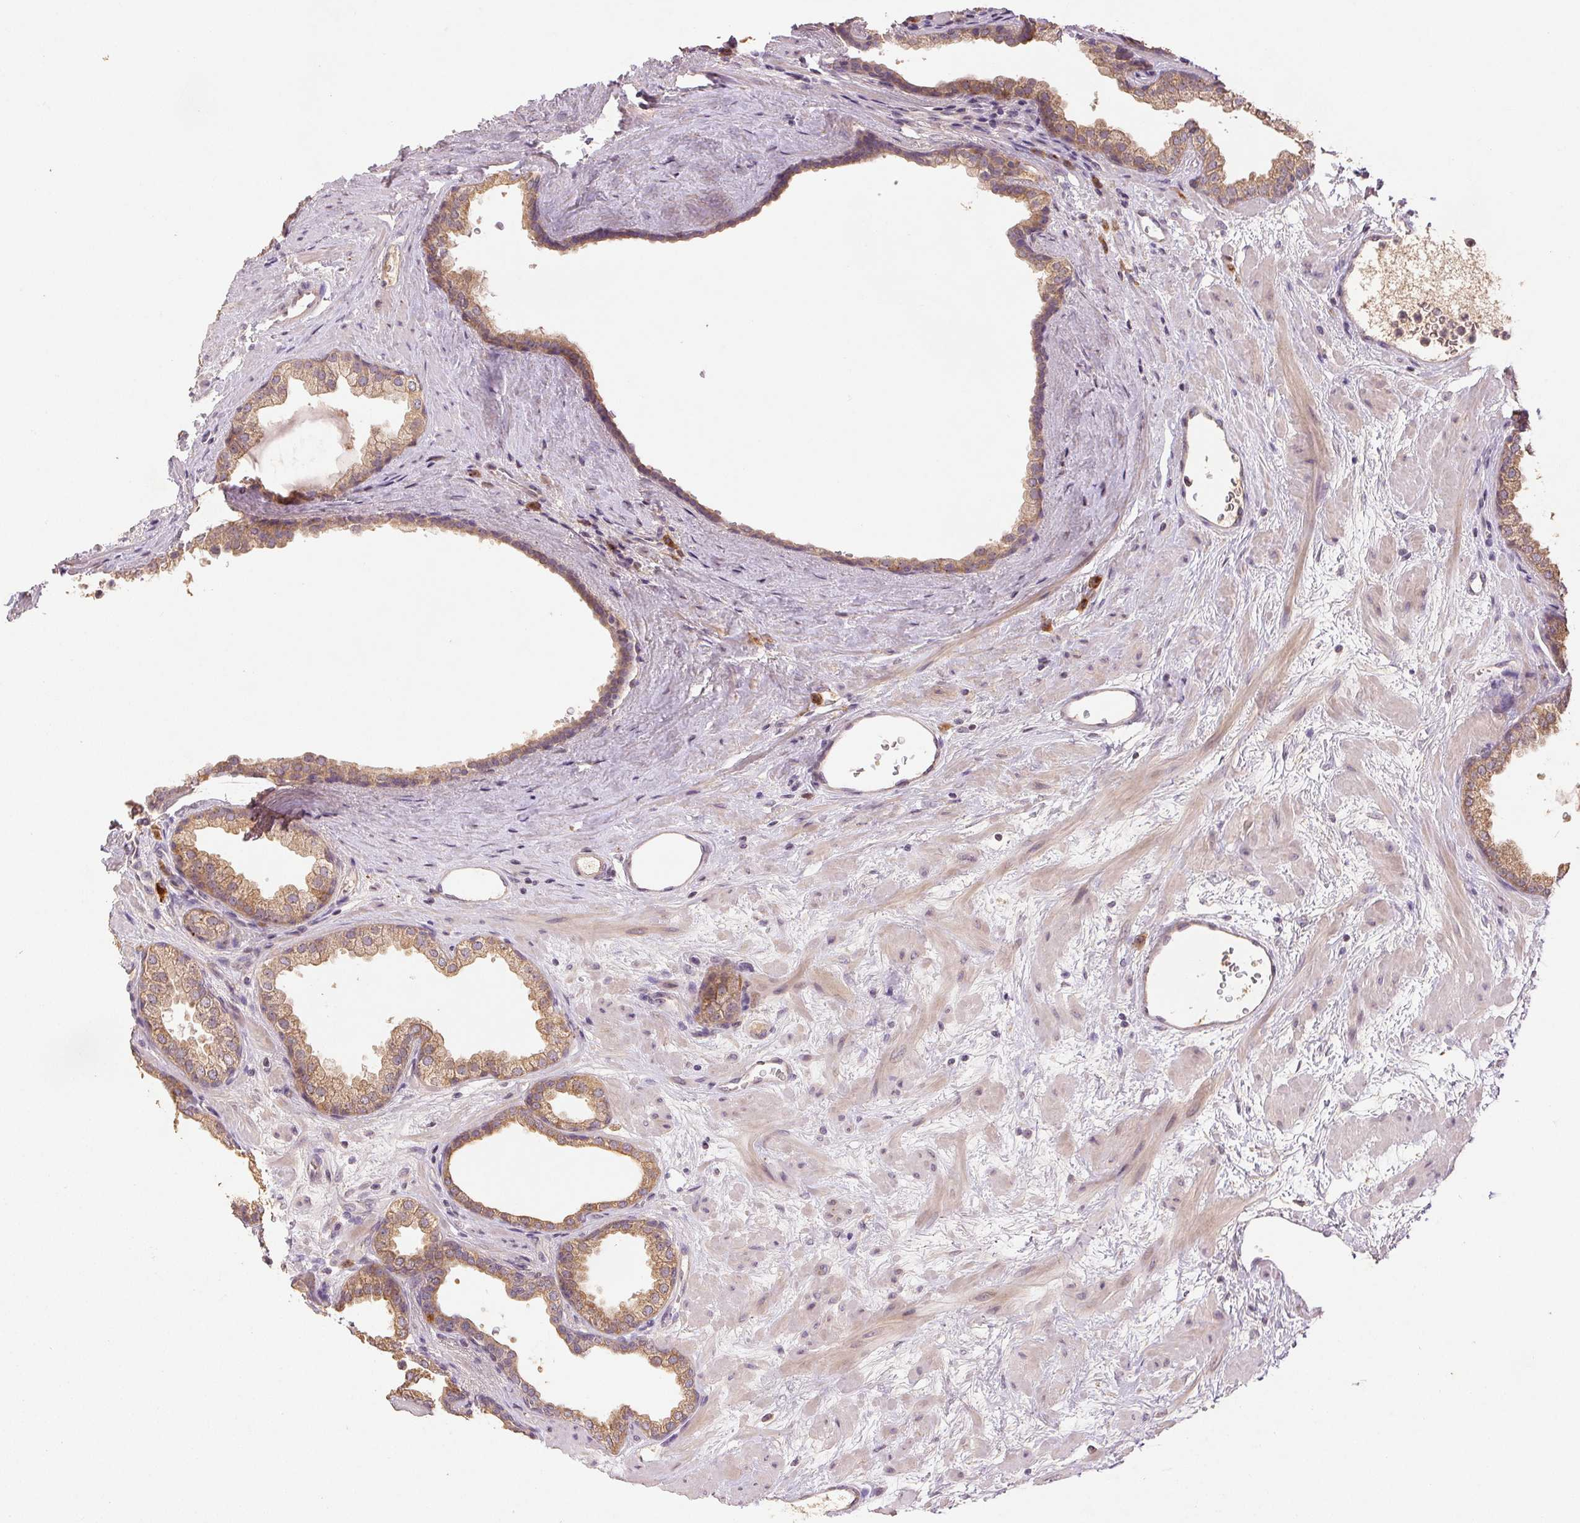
{"staining": {"intensity": "weak", "quantity": ">75%", "location": "cytoplasmic/membranous"}, "tissue": "prostate", "cell_type": "Glandular cells", "image_type": "normal", "snomed": [{"axis": "morphology", "description": "Normal tissue, NOS"}, {"axis": "topography", "description": "Prostate"}], "caption": "Immunohistochemical staining of benign prostate reveals >75% levels of weak cytoplasmic/membranous protein staining in approximately >75% of glandular cells. (IHC, brightfield microscopy, high magnification).", "gene": "YIF1B", "patient": {"sex": "male", "age": 37}}